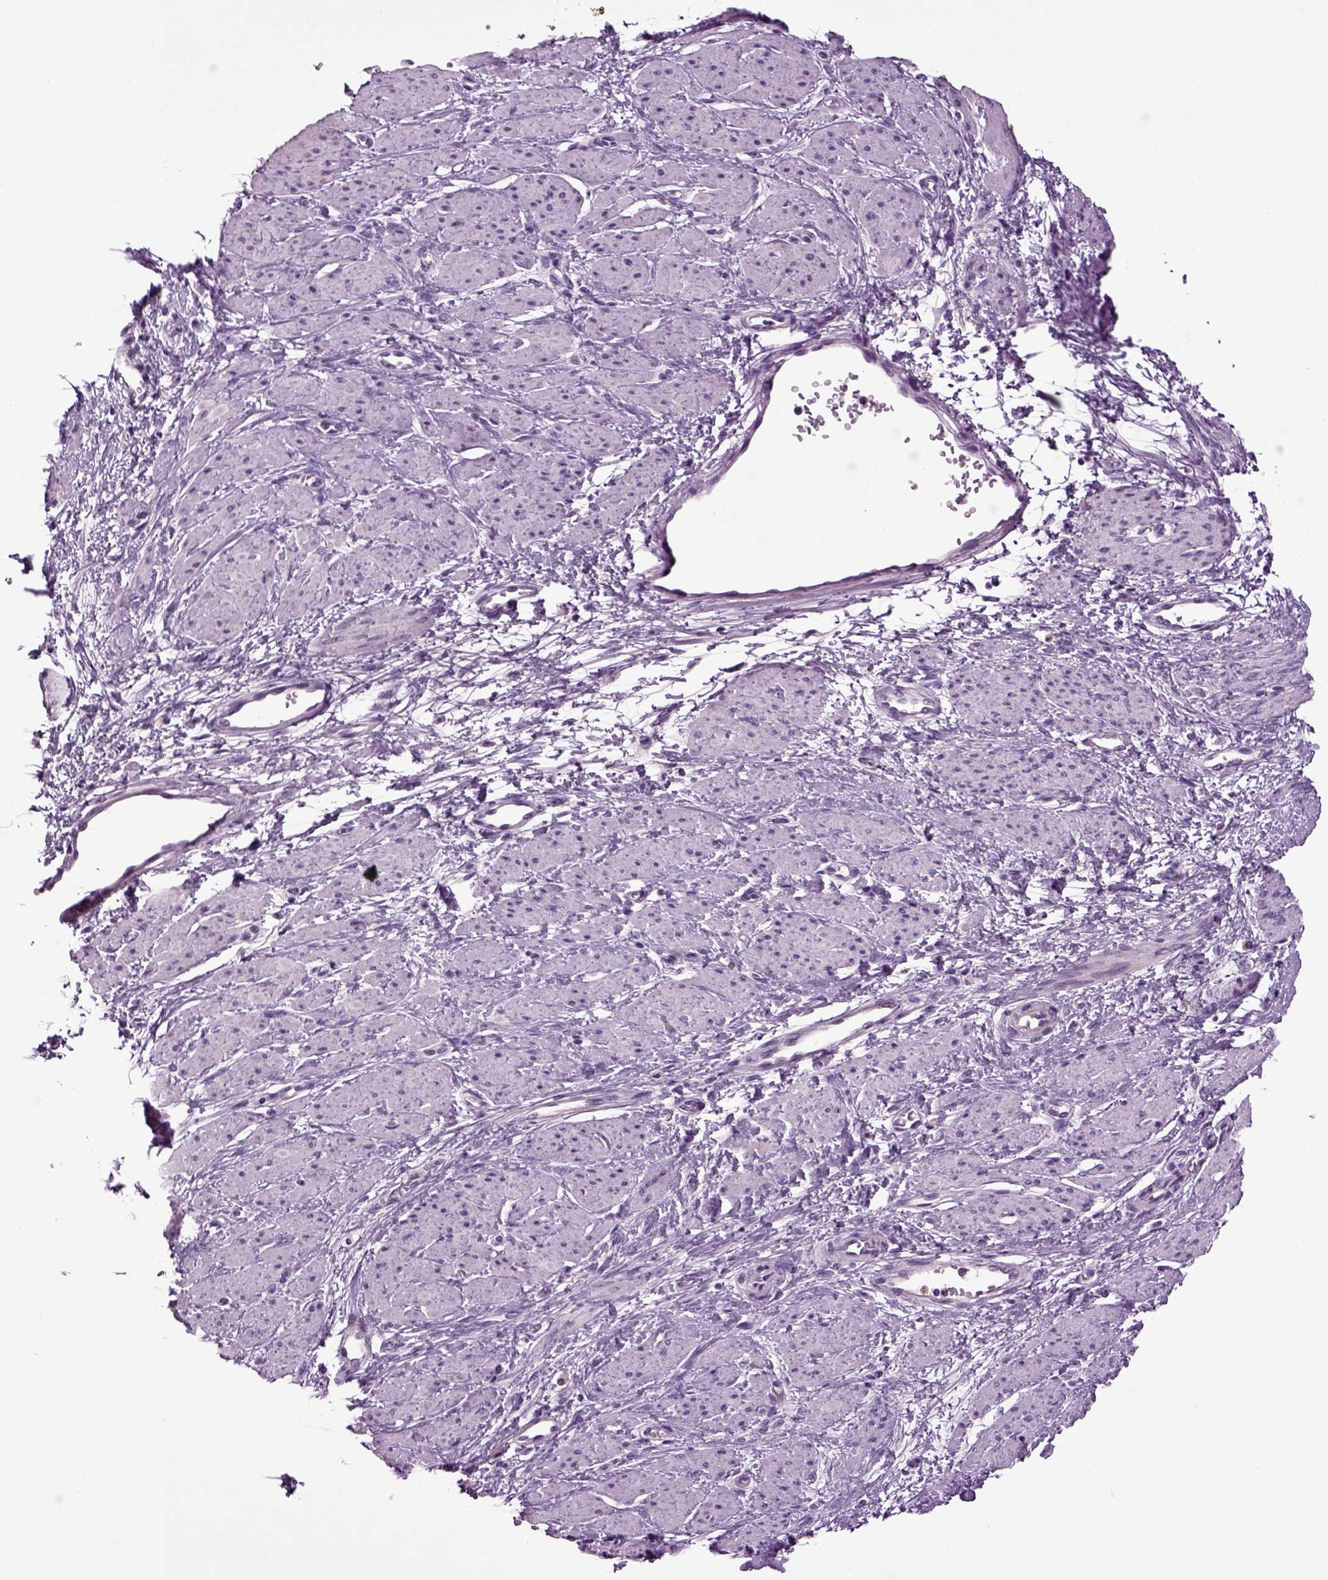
{"staining": {"intensity": "negative", "quantity": "none", "location": "none"}, "tissue": "smooth muscle", "cell_type": "Smooth muscle cells", "image_type": "normal", "snomed": [{"axis": "morphology", "description": "Normal tissue, NOS"}, {"axis": "topography", "description": "Smooth muscle"}, {"axis": "topography", "description": "Uterus"}], "caption": "This micrograph is of normal smooth muscle stained with IHC to label a protein in brown with the nuclei are counter-stained blue. There is no positivity in smooth muscle cells. The staining is performed using DAB (3,3'-diaminobenzidine) brown chromogen with nuclei counter-stained in using hematoxylin.", "gene": "FGF11", "patient": {"sex": "female", "age": 39}}